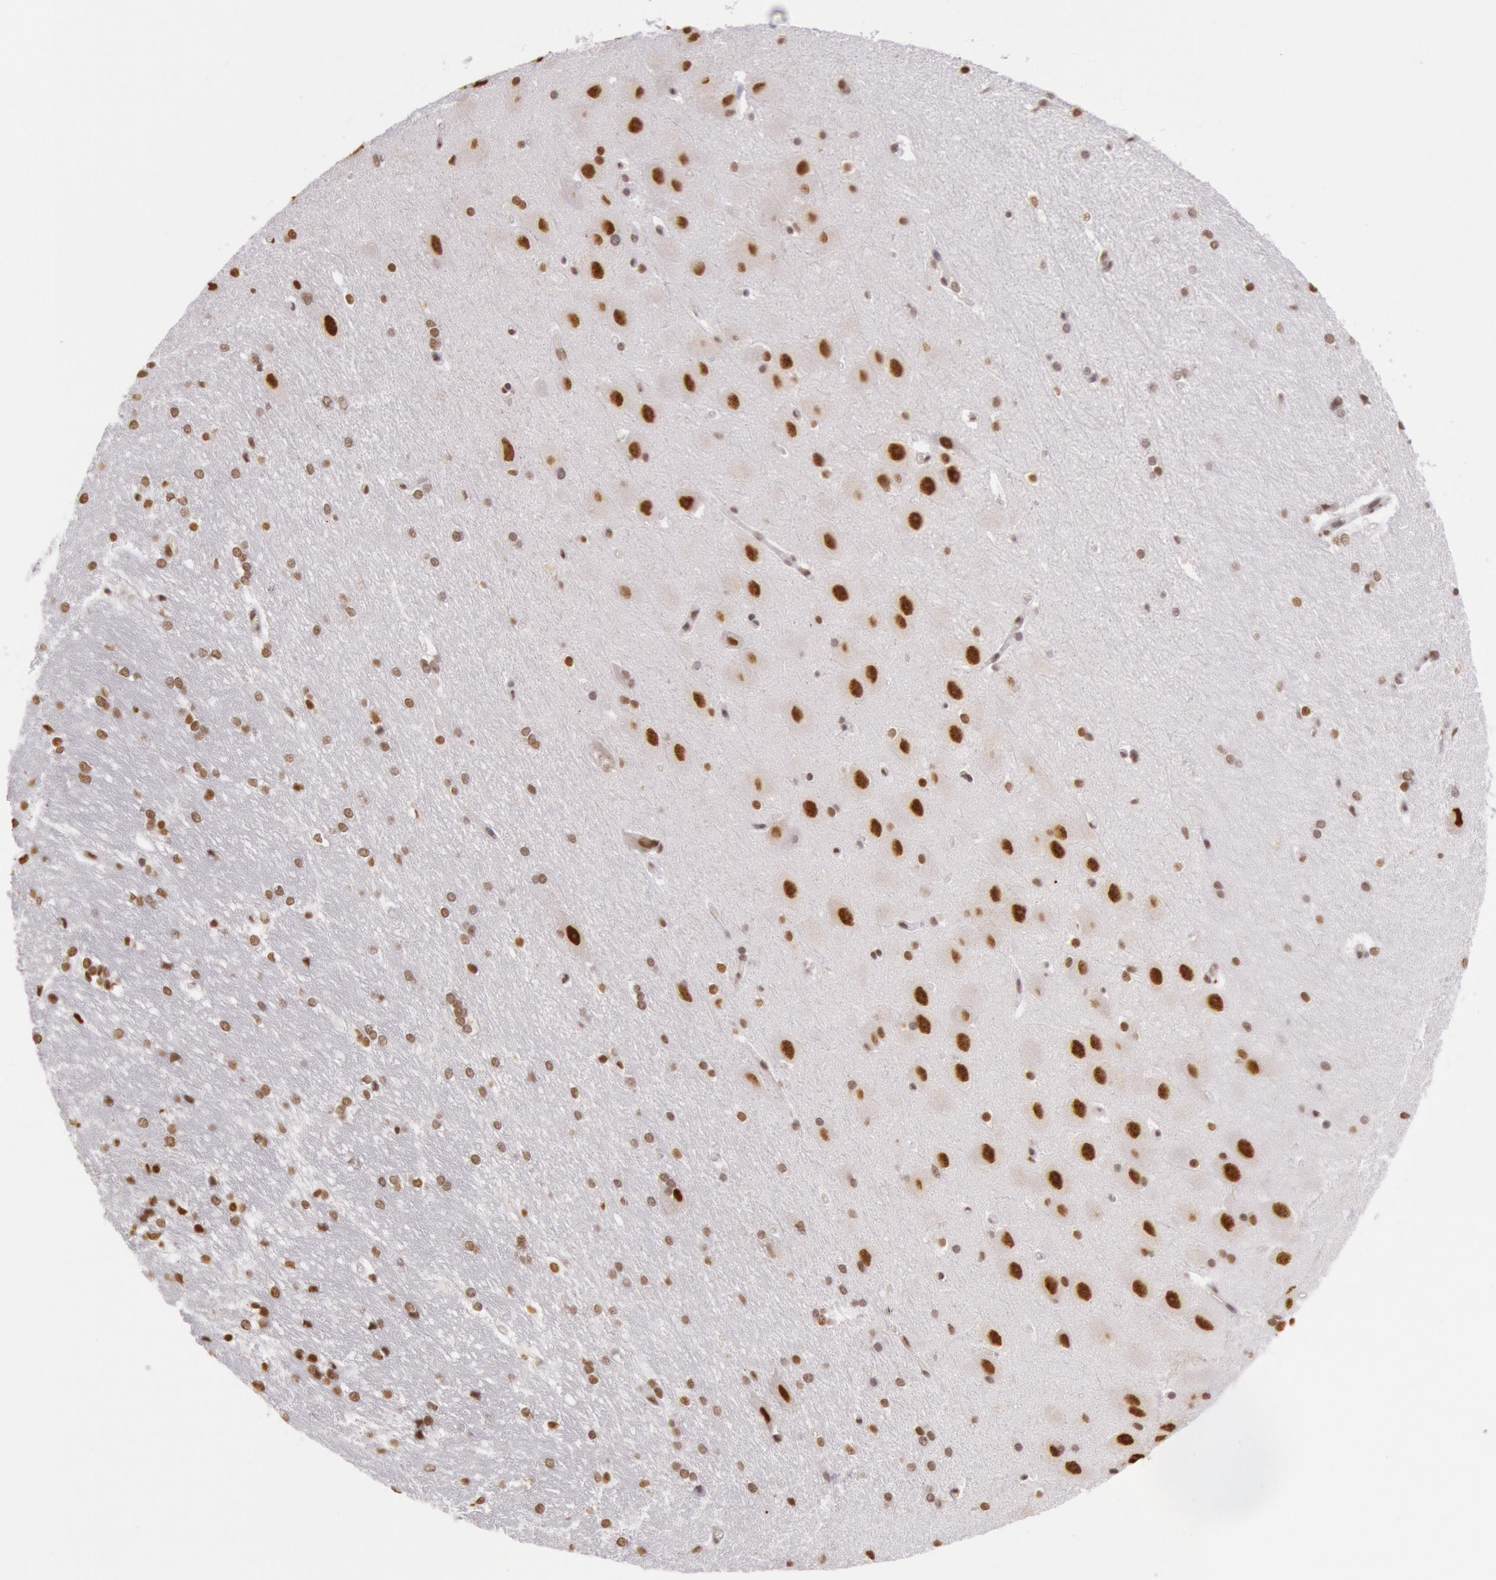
{"staining": {"intensity": "moderate", "quantity": ">75%", "location": "nuclear"}, "tissue": "hippocampus", "cell_type": "Glial cells", "image_type": "normal", "snomed": [{"axis": "morphology", "description": "Normal tissue, NOS"}, {"axis": "topography", "description": "Hippocampus"}], "caption": "Brown immunohistochemical staining in normal human hippocampus shows moderate nuclear staining in approximately >75% of glial cells. The staining was performed using DAB to visualize the protein expression in brown, while the nuclei were stained in blue with hematoxylin (Magnification: 20x).", "gene": "HNRNPH1", "patient": {"sex": "female", "age": 19}}